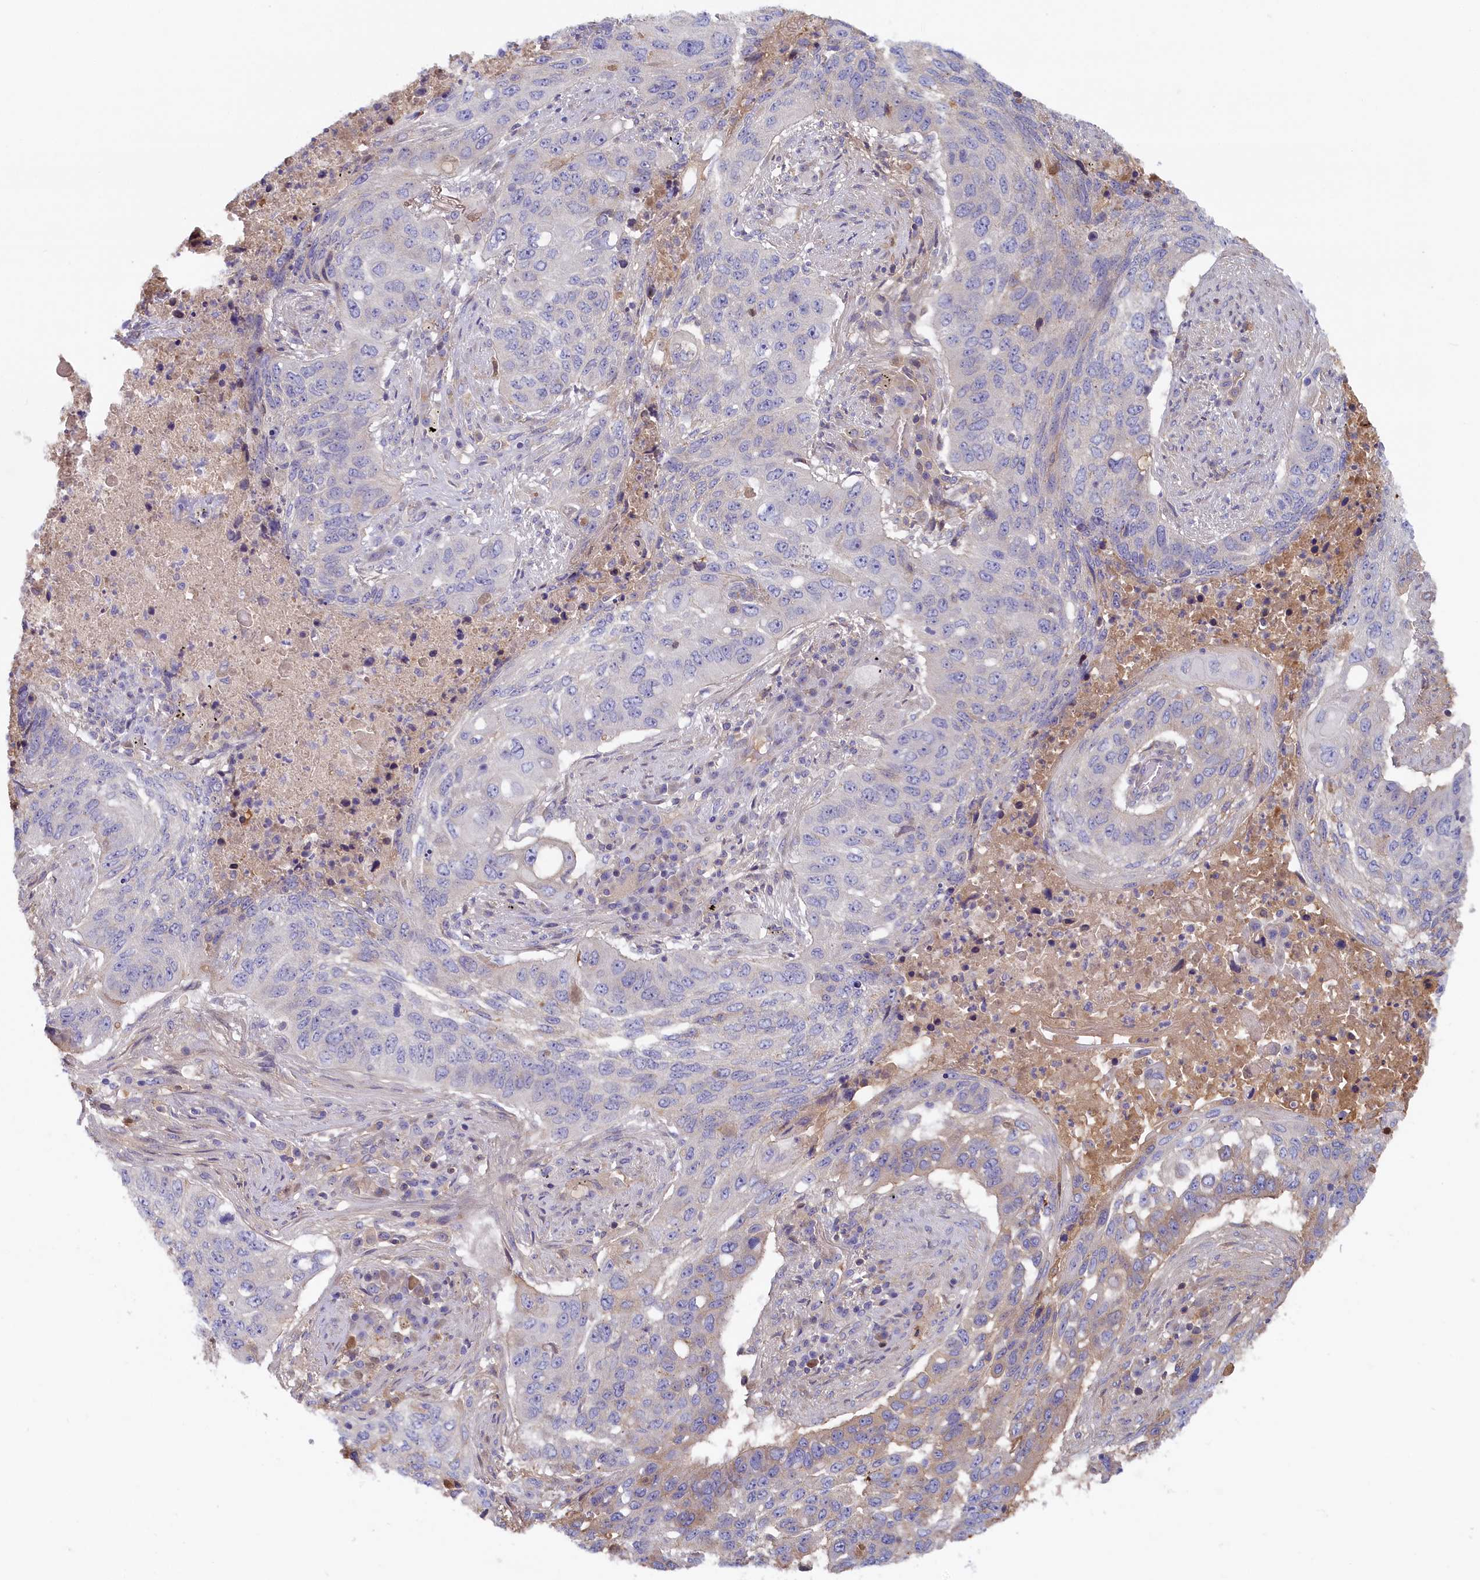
{"staining": {"intensity": "negative", "quantity": "none", "location": "none"}, "tissue": "lung cancer", "cell_type": "Tumor cells", "image_type": "cancer", "snomed": [{"axis": "morphology", "description": "Squamous cell carcinoma, NOS"}, {"axis": "topography", "description": "Lung"}], "caption": "There is no significant expression in tumor cells of lung cancer (squamous cell carcinoma). (Stains: DAB (3,3'-diaminobenzidine) immunohistochemistry with hematoxylin counter stain, Microscopy: brightfield microscopy at high magnification).", "gene": "STX16", "patient": {"sex": "female", "age": 63}}